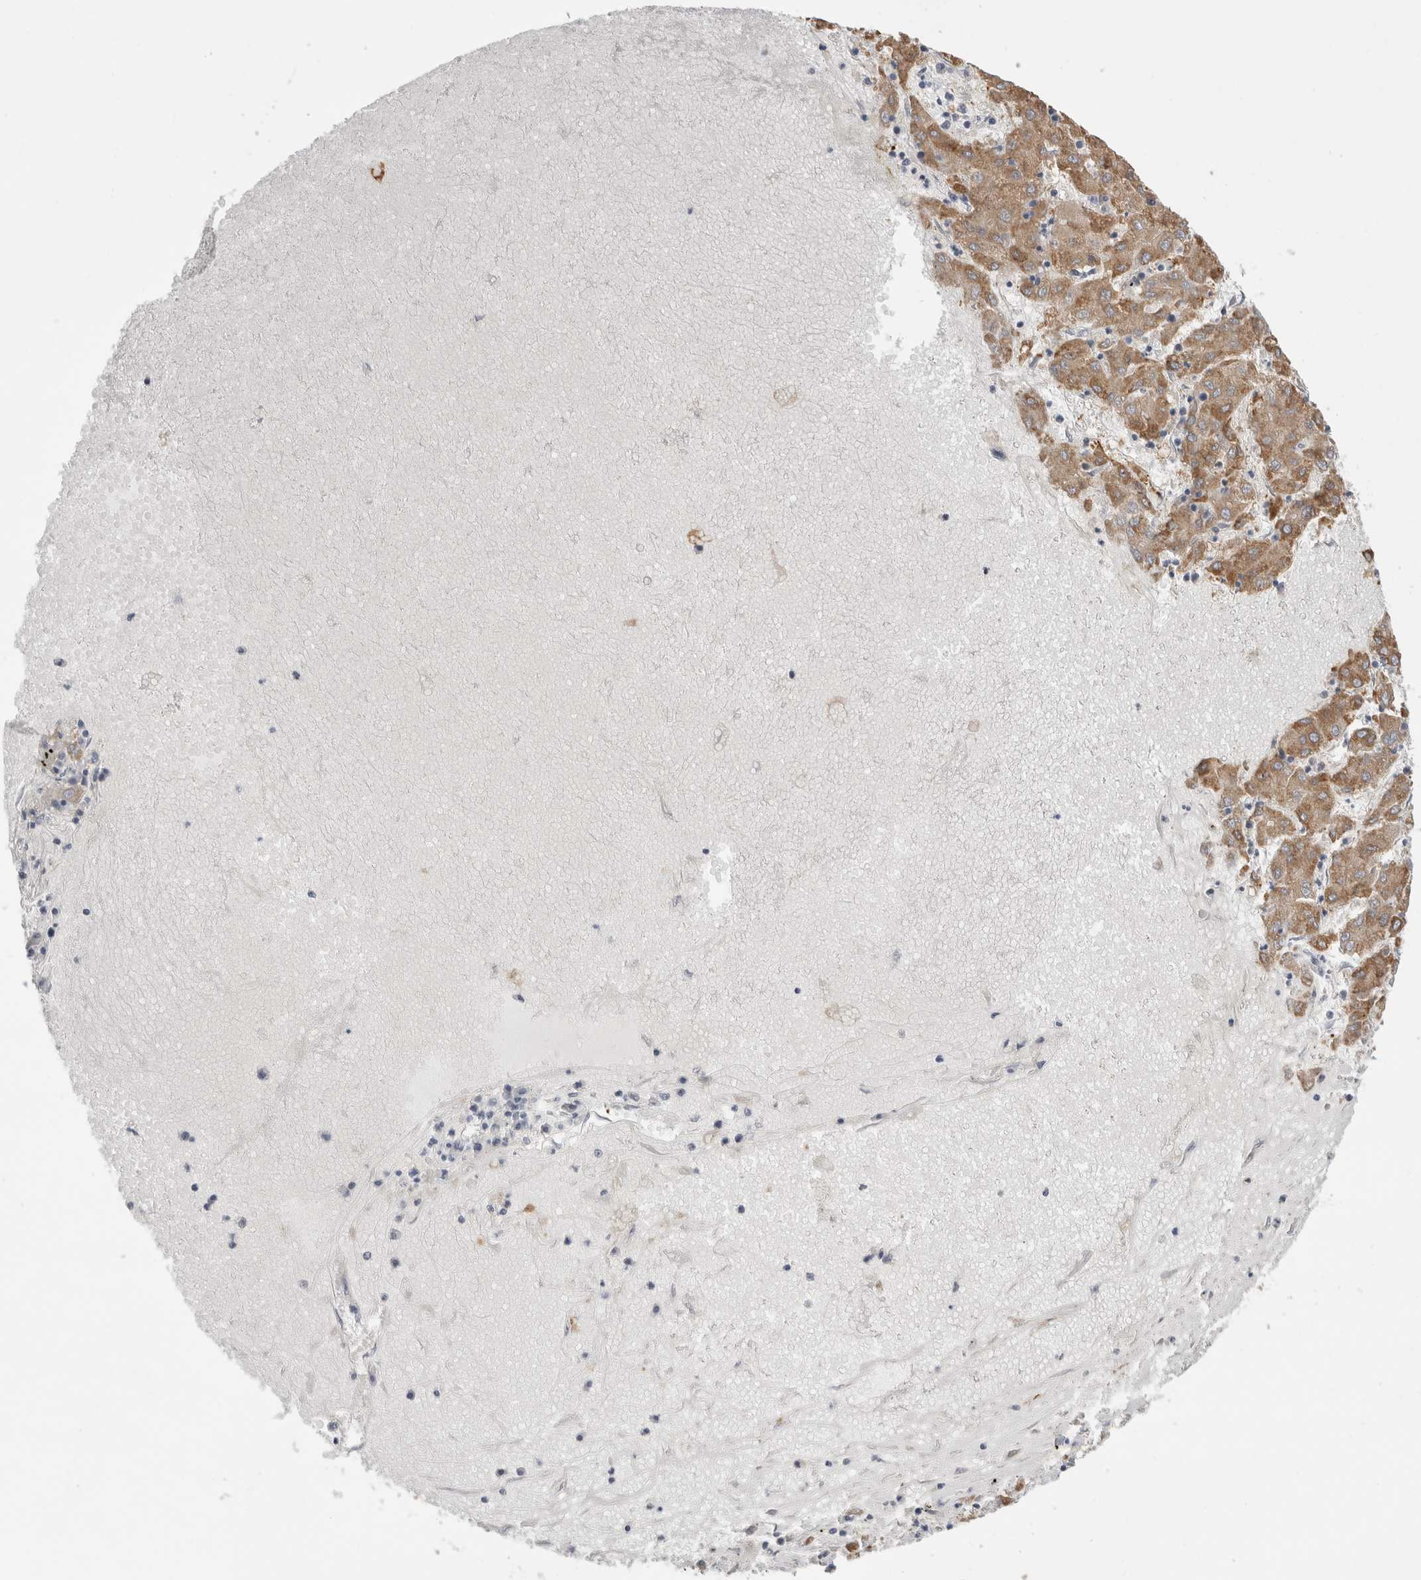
{"staining": {"intensity": "moderate", "quantity": ">75%", "location": "cytoplasmic/membranous"}, "tissue": "liver cancer", "cell_type": "Tumor cells", "image_type": "cancer", "snomed": [{"axis": "morphology", "description": "Carcinoma, Hepatocellular, NOS"}, {"axis": "topography", "description": "Liver"}], "caption": "Liver cancer (hepatocellular carcinoma) stained with immunohistochemistry (IHC) exhibits moderate cytoplasmic/membranous staining in approximately >75% of tumor cells. (Brightfield microscopy of DAB IHC at high magnification).", "gene": "SYTL5", "patient": {"sex": "male", "age": 72}}